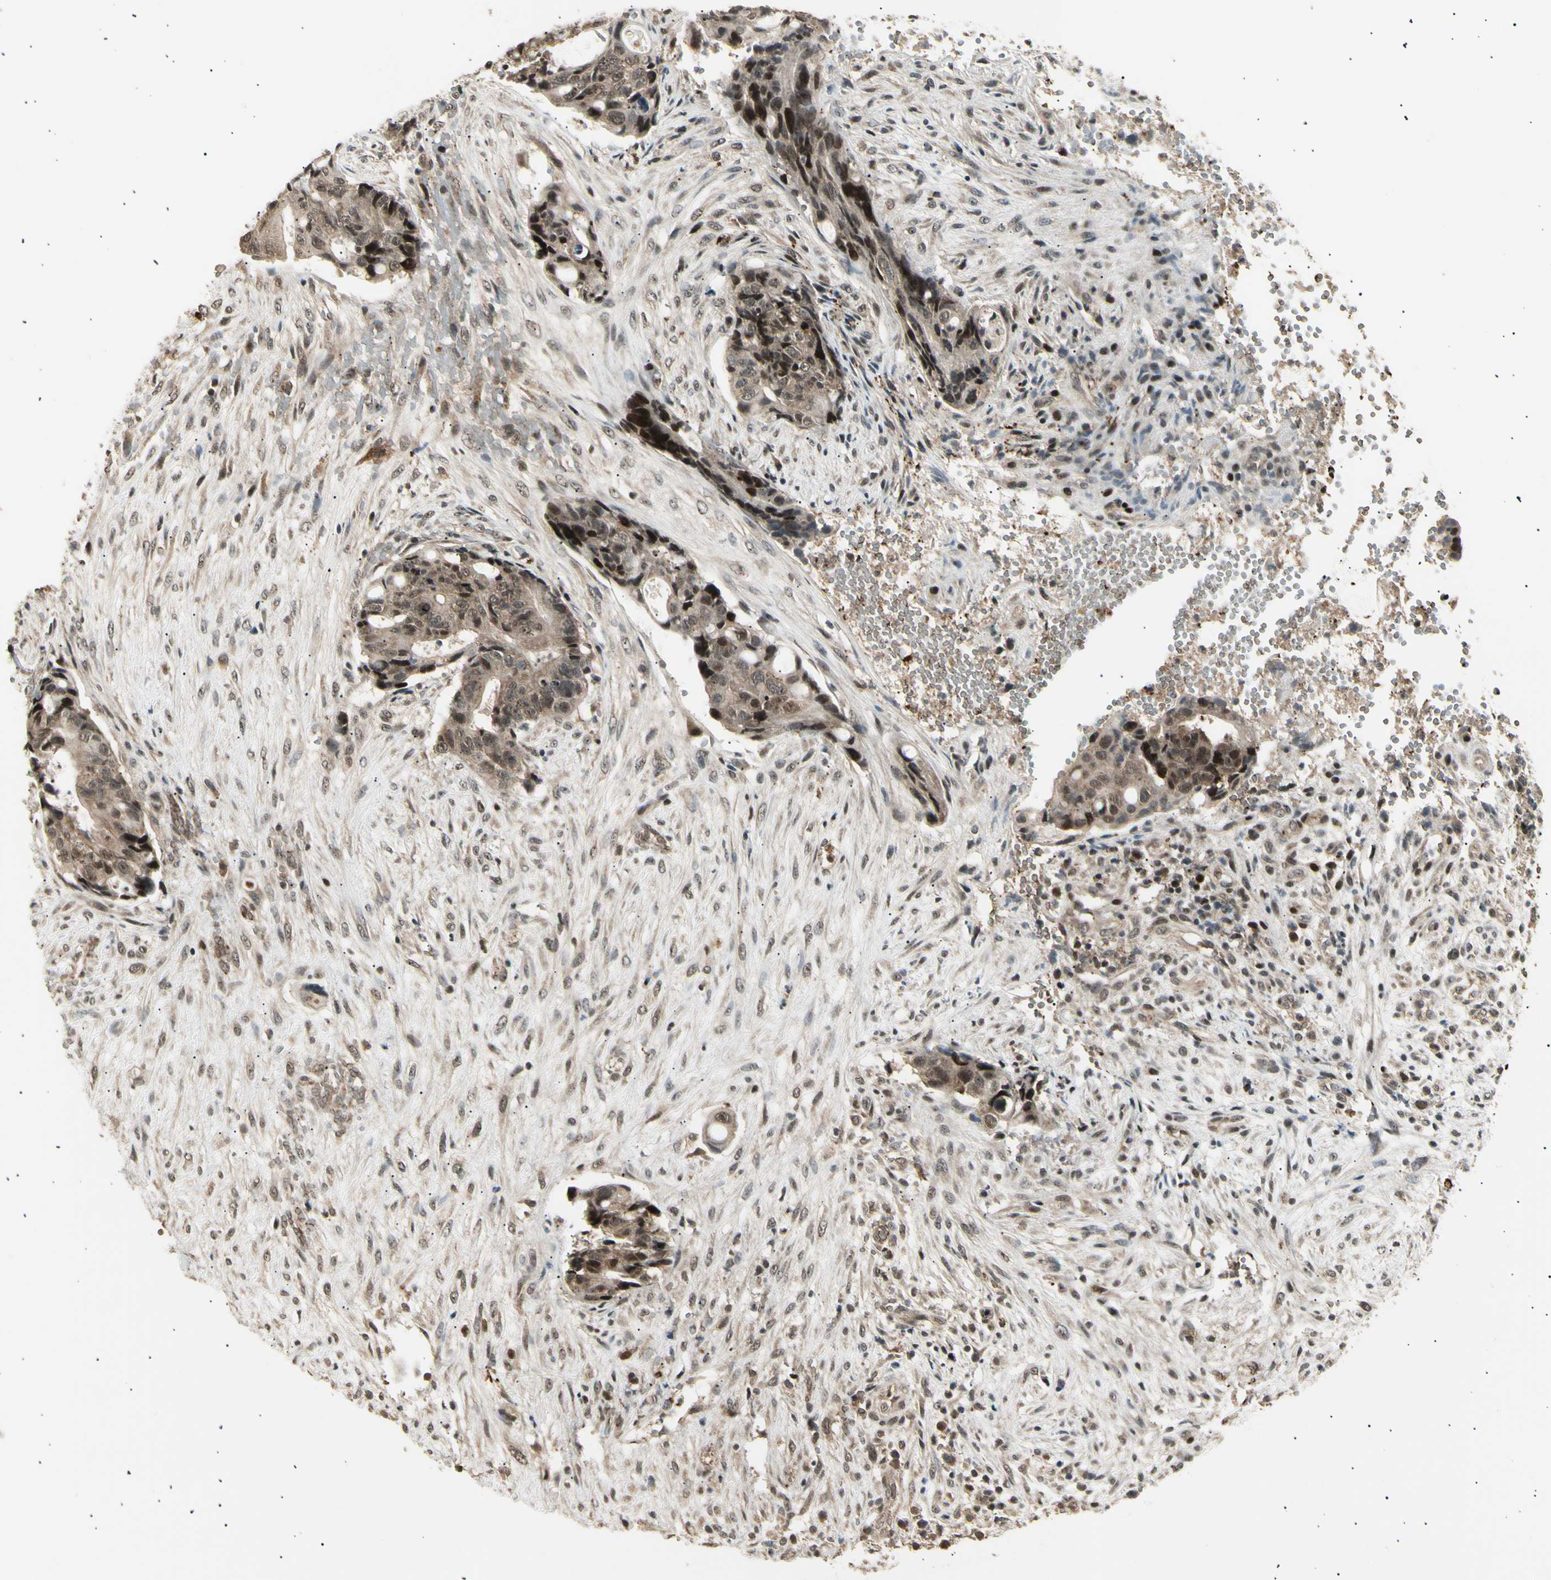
{"staining": {"intensity": "strong", "quantity": "<25%", "location": "cytoplasmic/membranous,nuclear"}, "tissue": "colorectal cancer", "cell_type": "Tumor cells", "image_type": "cancer", "snomed": [{"axis": "morphology", "description": "Adenocarcinoma, NOS"}, {"axis": "topography", "description": "Colon"}], "caption": "An immunohistochemistry (IHC) photomicrograph of neoplastic tissue is shown. Protein staining in brown highlights strong cytoplasmic/membranous and nuclear positivity in colorectal adenocarcinoma within tumor cells.", "gene": "NUAK2", "patient": {"sex": "female", "age": 57}}